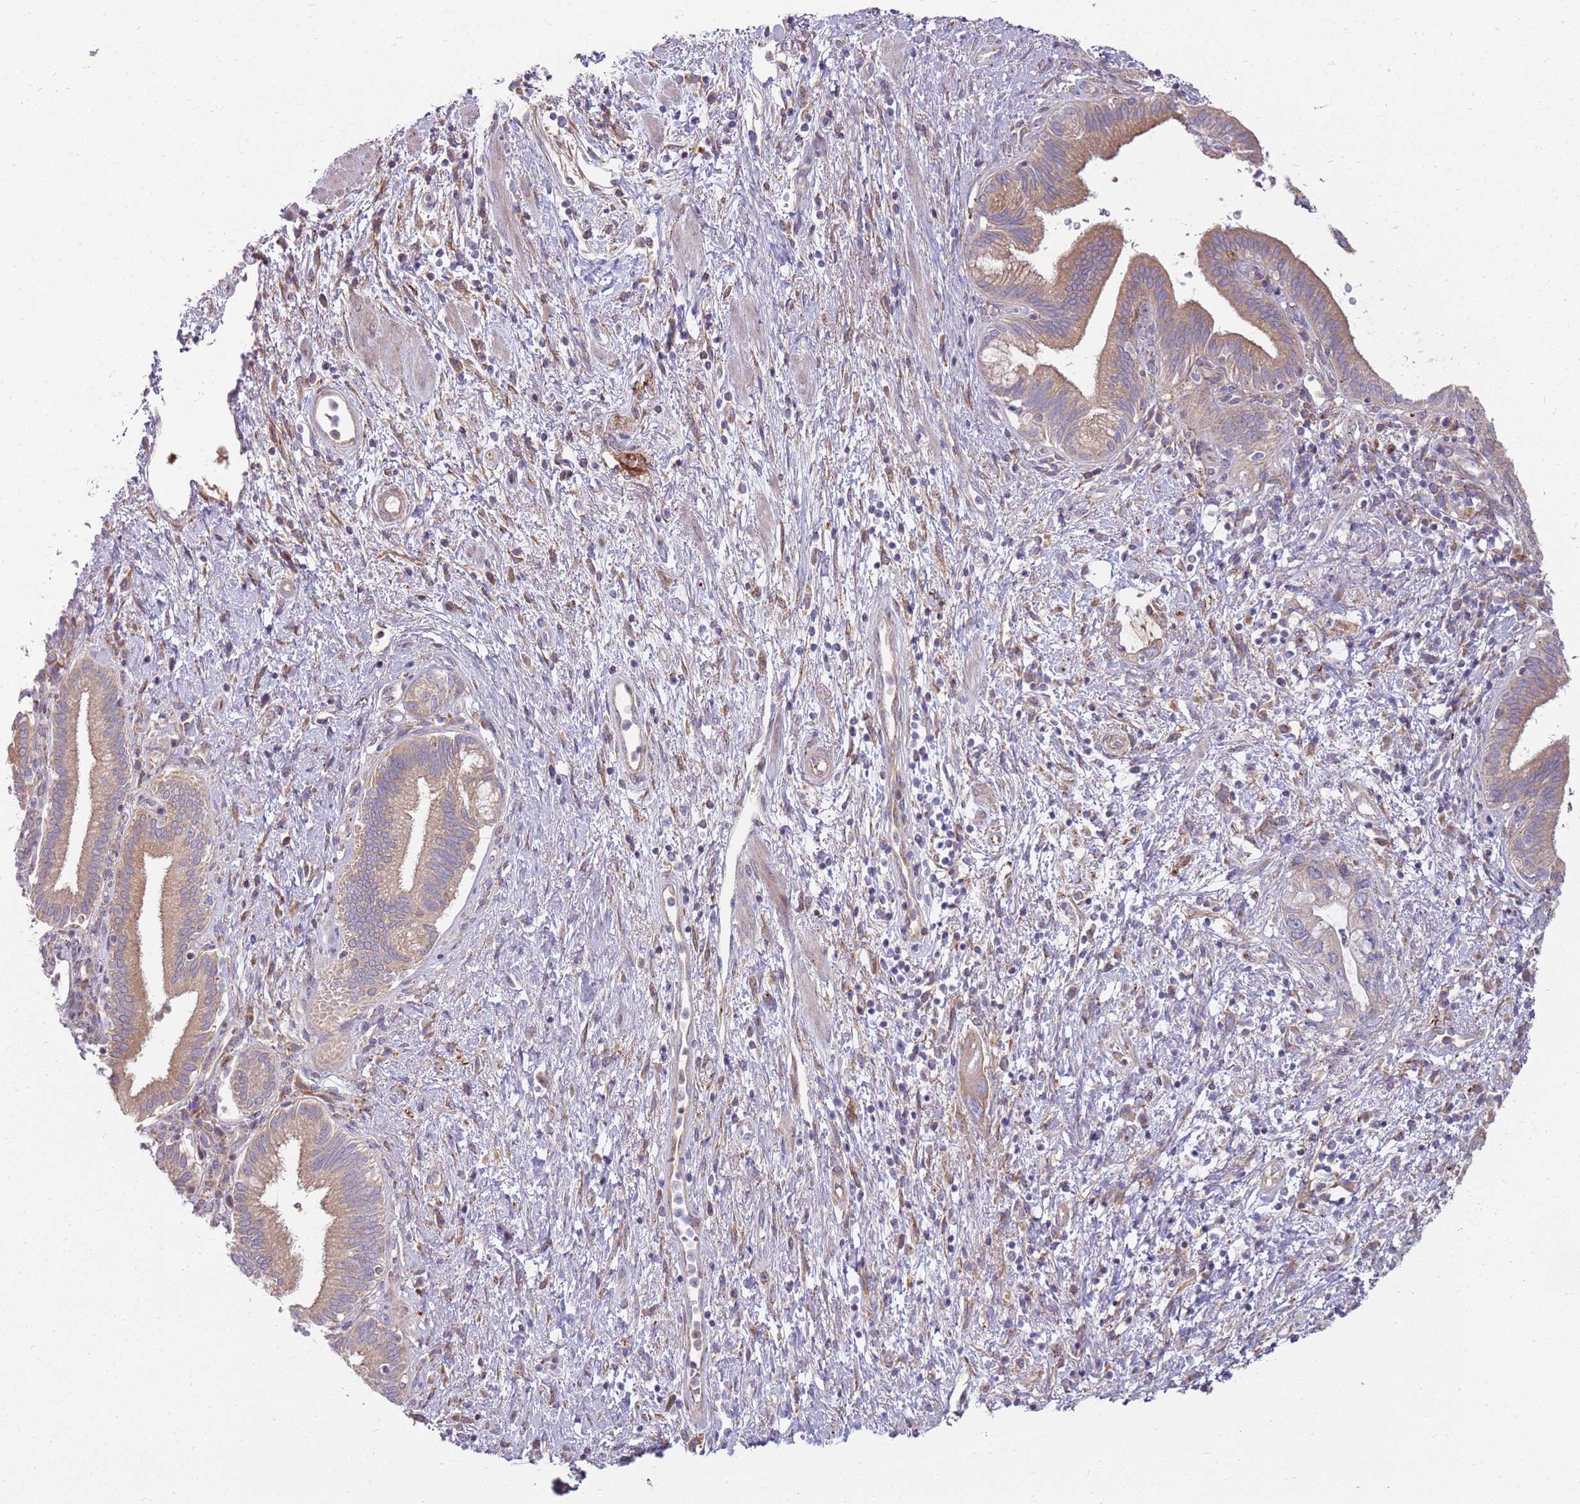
{"staining": {"intensity": "weak", "quantity": ">75%", "location": "cytoplasmic/membranous"}, "tissue": "pancreatic cancer", "cell_type": "Tumor cells", "image_type": "cancer", "snomed": [{"axis": "morphology", "description": "Adenocarcinoma, NOS"}, {"axis": "topography", "description": "Pancreas"}], "caption": "Weak cytoplasmic/membranous staining is appreciated in approximately >75% of tumor cells in adenocarcinoma (pancreatic).", "gene": "EMC1", "patient": {"sex": "female", "age": 73}}